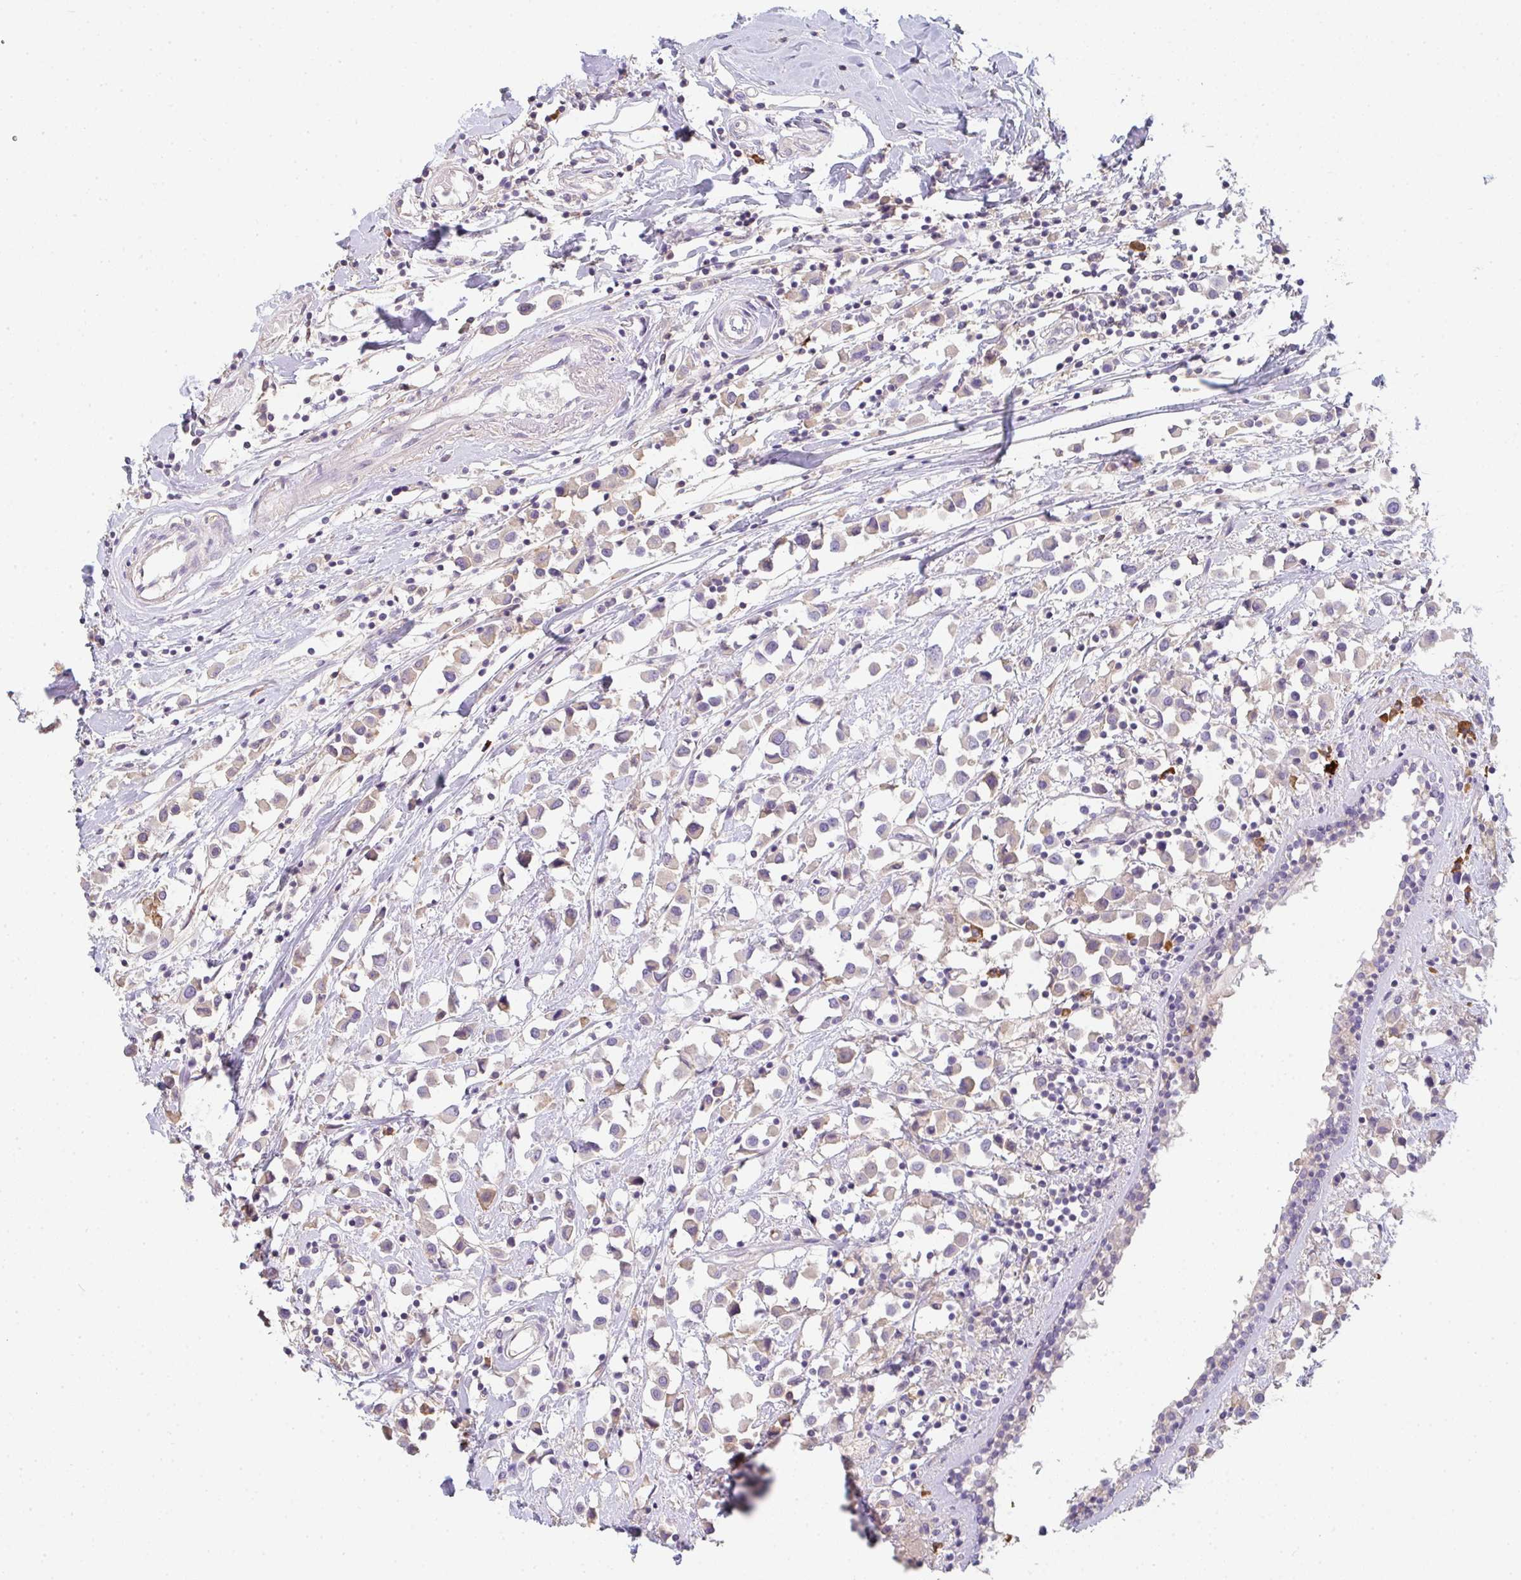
{"staining": {"intensity": "weak", "quantity": "<25%", "location": "cytoplasmic/membranous"}, "tissue": "breast cancer", "cell_type": "Tumor cells", "image_type": "cancer", "snomed": [{"axis": "morphology", "description": "Duct carcinoma"}, {"axis": "topography", "description": "Breast"}], "caption": "Tumor cells show no significant expression in breast cancer.", "gene": "ZNF215", "patient": {"sex": "female", "age": 61}}